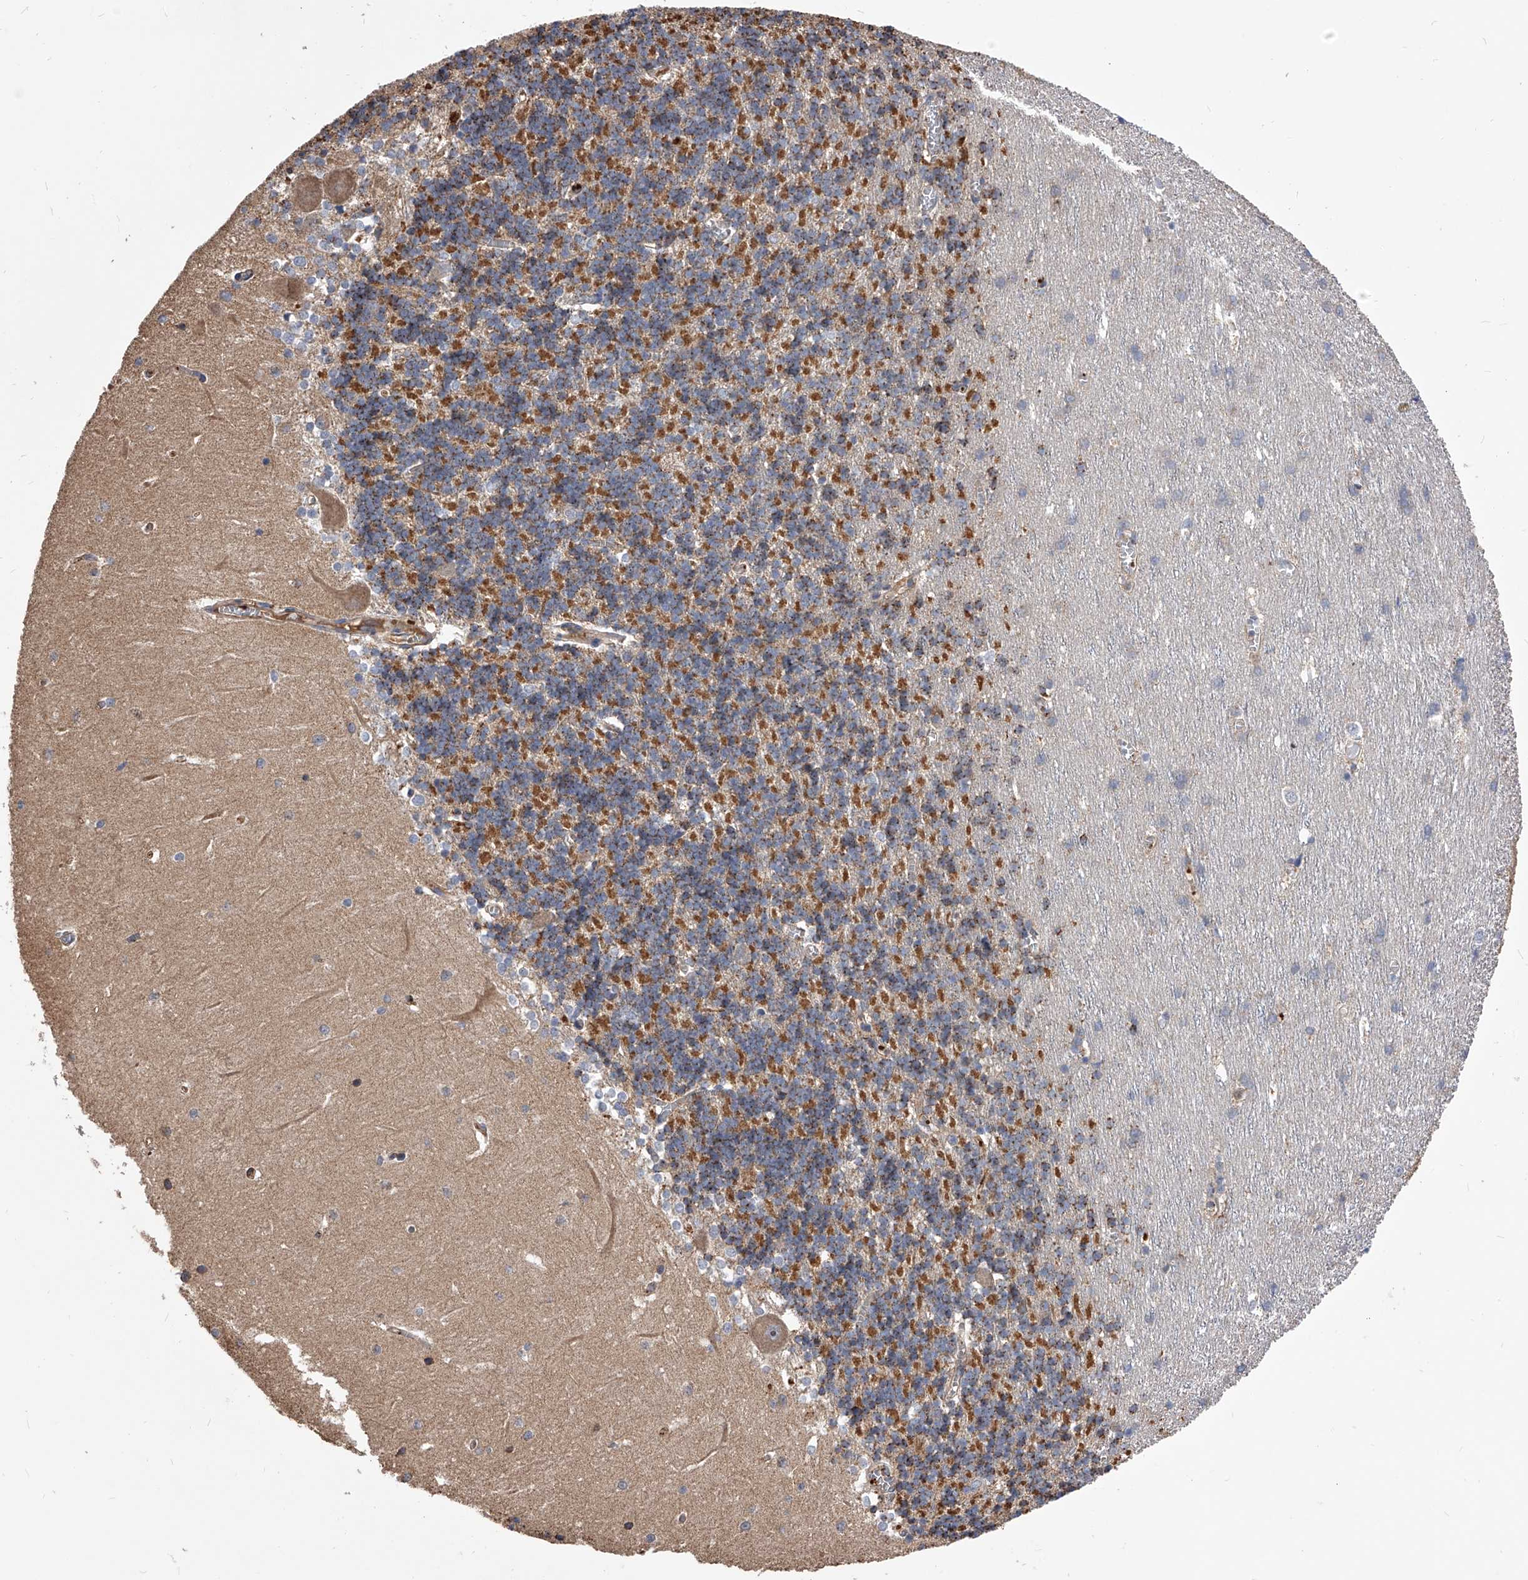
{"staining": {"intensity": "weak", "quantity": ">75%", "location": "cytoplasmic/membranous"}, "tissue": "cerebellum", "cell_type": "Cells in granular layer", "image_type": "normal", "snomed": [{"axis": "morphology", "description": "Normal tissue, NOS"}, {"axis": "topography", "description": "Cerebellum"}], "caption": "A brown stain shows weak cytoplasmic/membranous expression of a protein in cells in granular layer of benign human cerebellum.", "gene": "CUL7", "patient": {"sex": "male", "age": 37}}